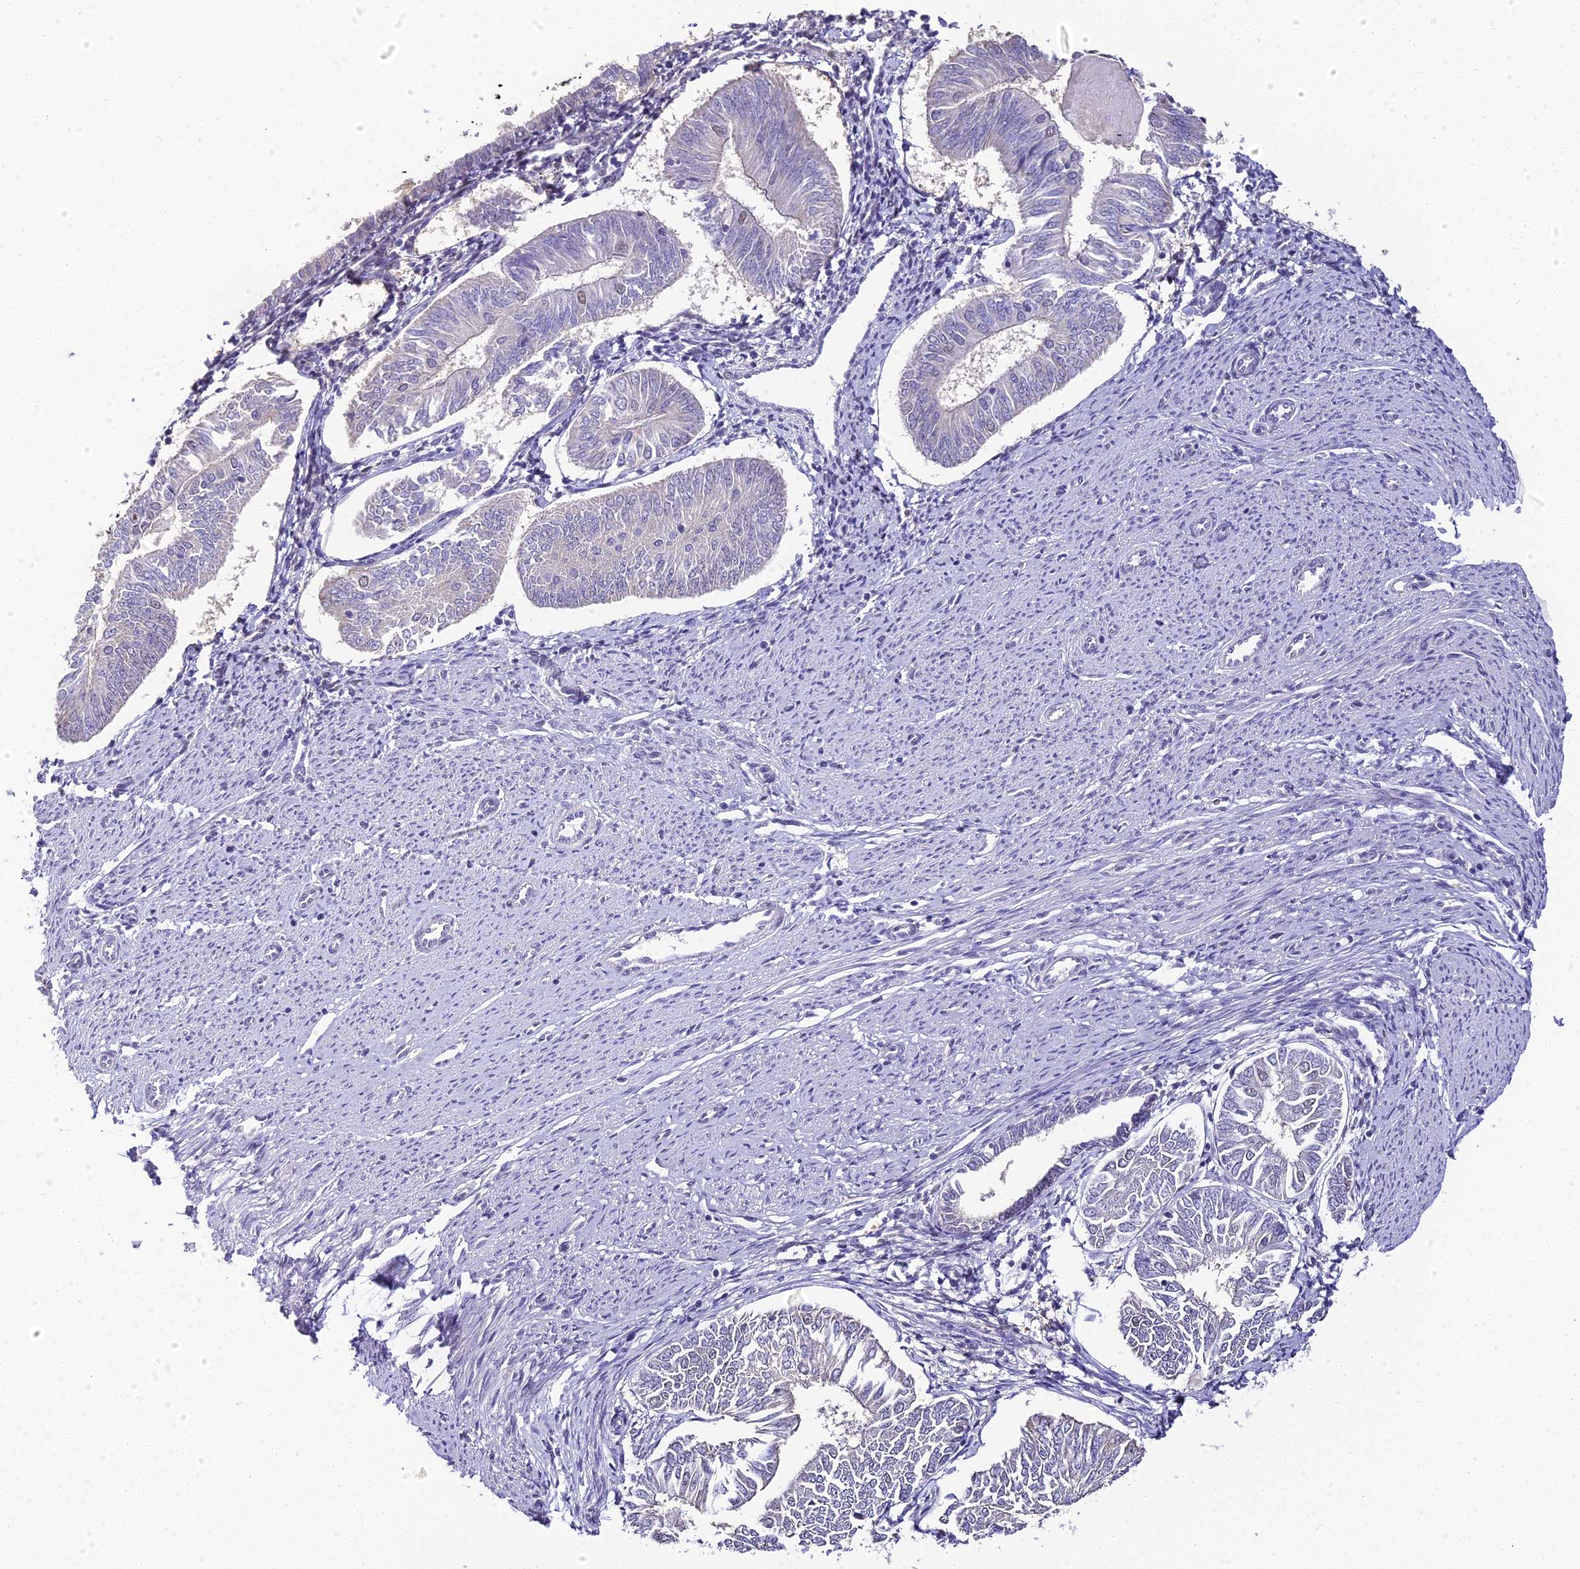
{"staining": {"intensity": "negative", "quantity": "none", "location": "none"}, "tissue": "endometrial cancer", "cell_type": "Tumor cells", "image_type": "cancer", "snomed": [{"axis": "morphology", "description": "Adenocarcinoma, NOS"}, {"axis": "topography", "description": "Endometrium"}], "caption": "Photomicrograph shows no protein positivity in tumor cells of endometrial cancer tissue.", "gene": "ABHD14A-ACY1", "patient": {"sex": "female", "age": 58}}